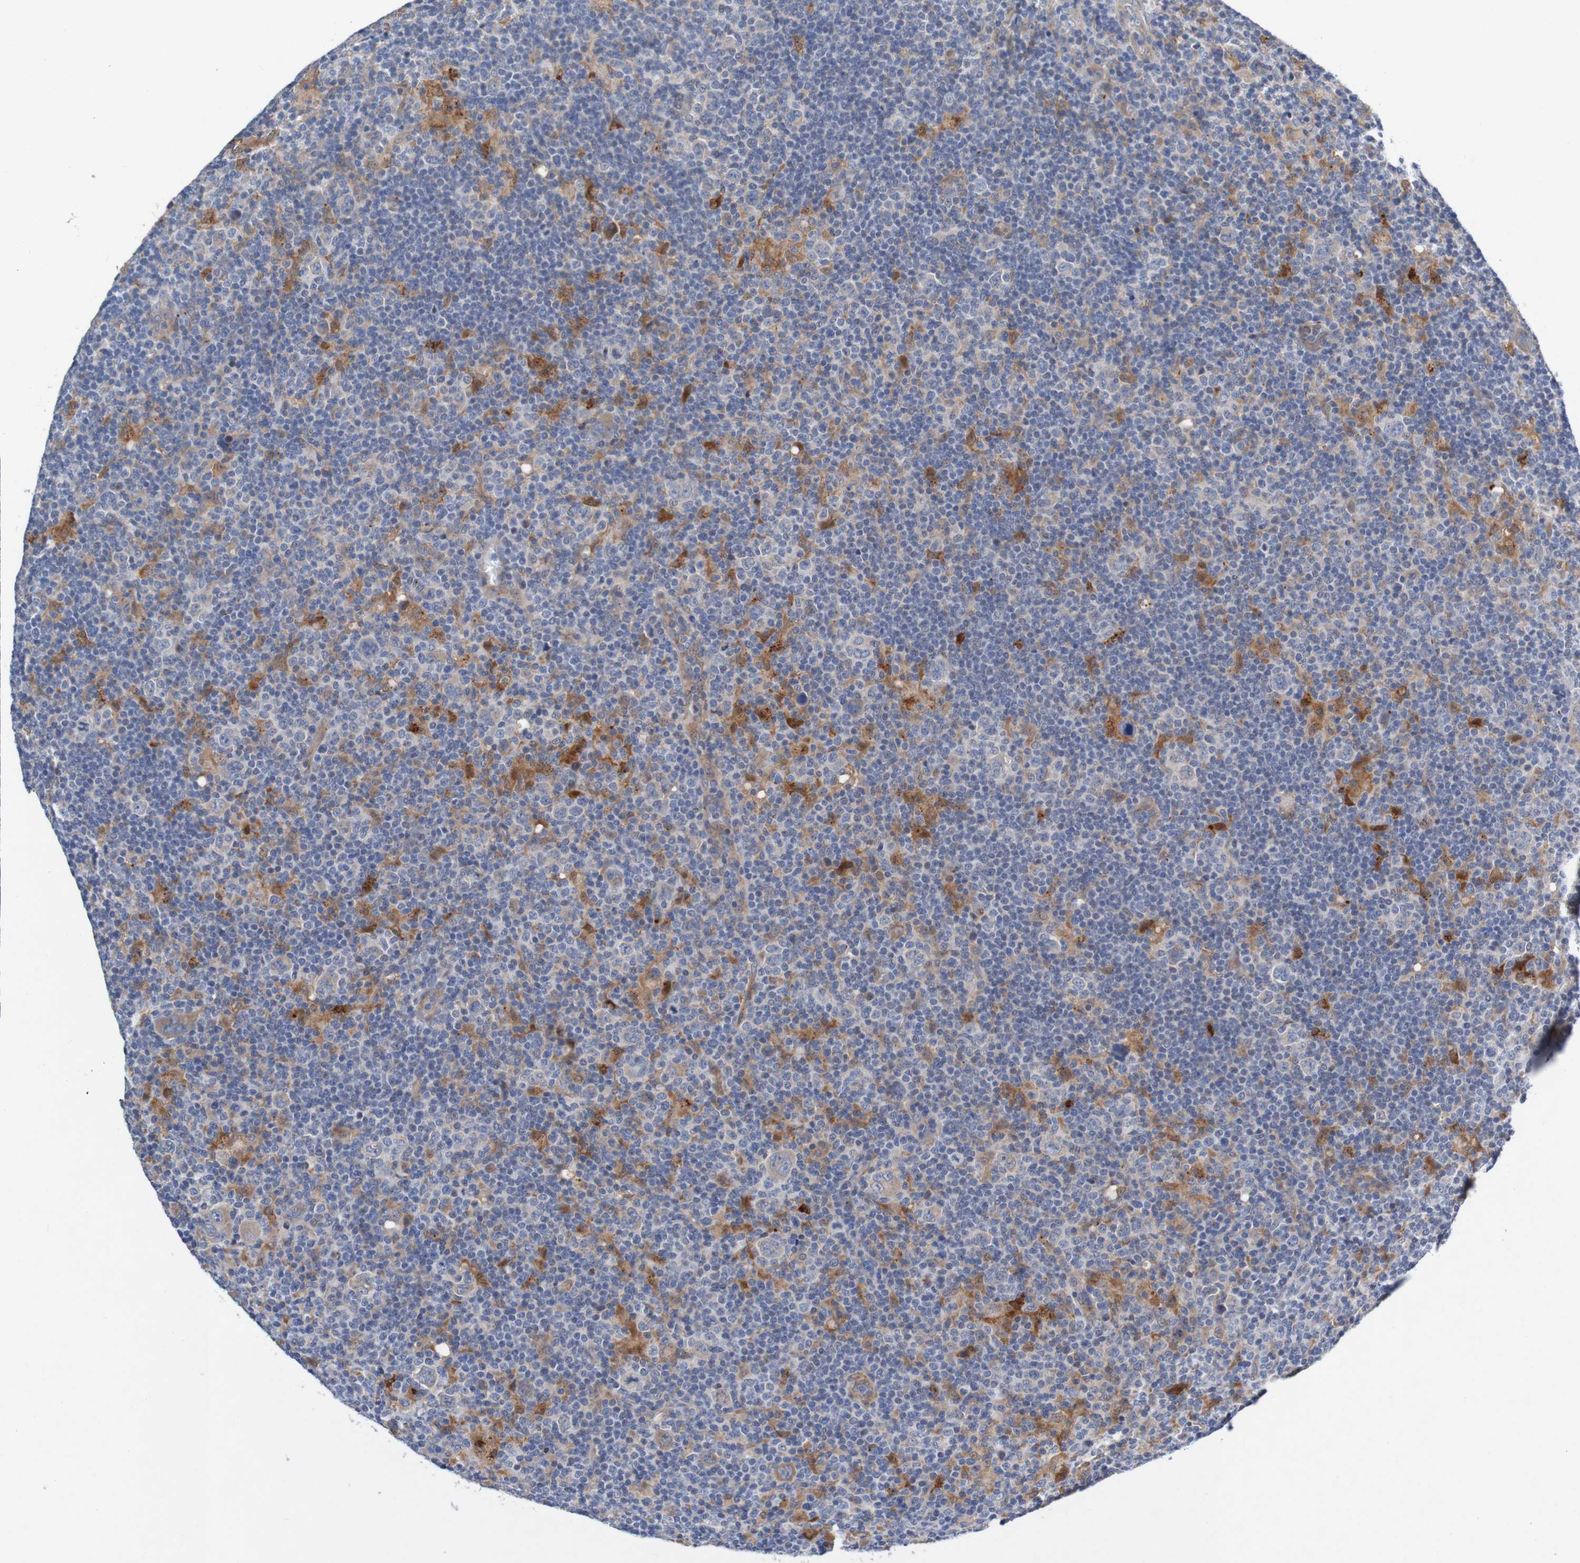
{"staining": {"intensity": "weak", "quantity": "<25%", "location": "cytoplasmic/membranous"}, "tissue": "lymphoma", "cell_type": "Tumor cells", "image_type": "cancer", "snomed": [{"axis": "morphology", "description": "Hodgkin's disease, NOS"}, {"axis": "topography", "description": "Lymph node"}], "caption": "Hodgkin's disease was stained to show a protein in brown. There is no significant expression in tumor cells.", "gene": "CPED1", "patient": {"sex": "female", "age": 57}}